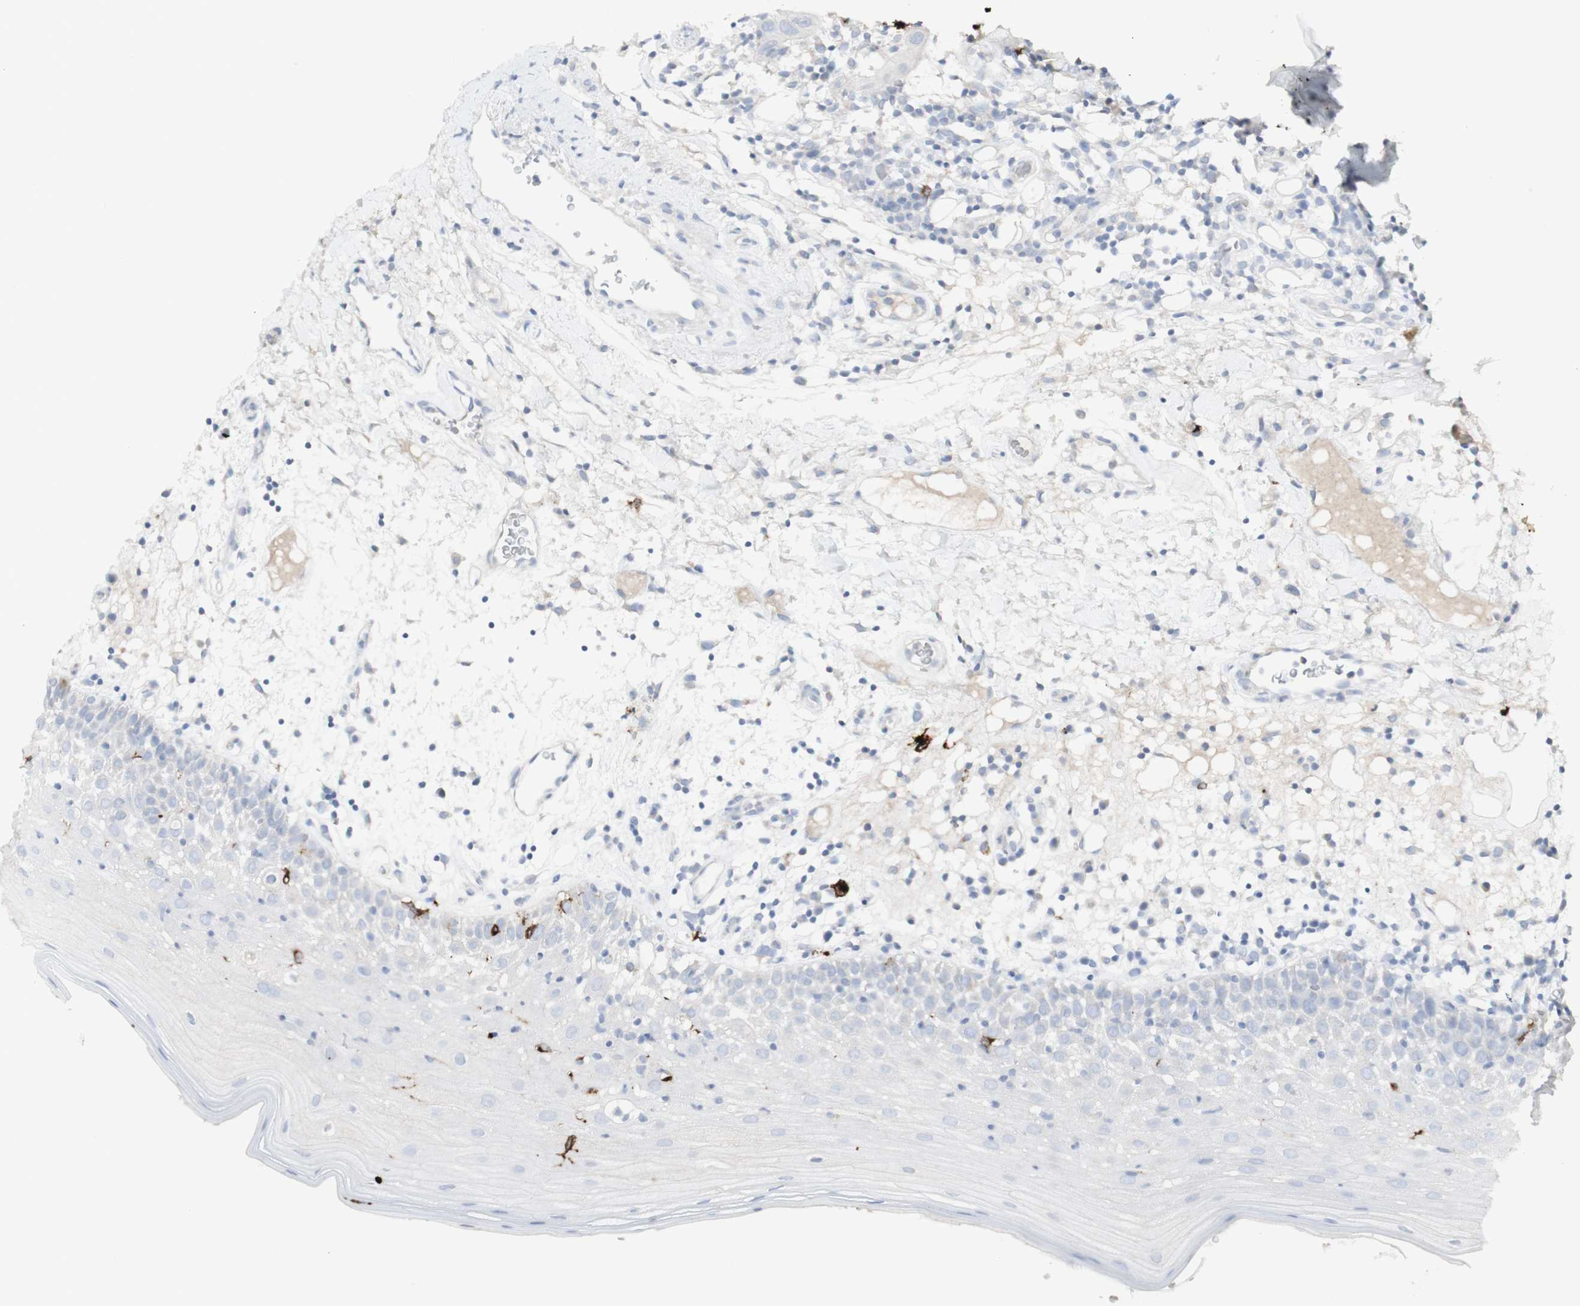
{"staining": {"intensity": "negative", "quantity": "none", "location": "none"}, "tissue": "oral mucosa", "cell_type": "Squamous epithelial cells", "image_type": "normal", "snomed": [{"axis": "morphology", "description": "Normal tissue, NOS"}, {"axis": "morphology", "description": "Squamous cell carcinoma, NOS"}, {"axis": "topography", "description": "Skeletal muscle"}, {"axis": "topography", "description": "Oral tissue"}], "caption": "A high-resolution image shows immunohistochemistry (IHC) staining of unremarkable oral mucosa, which displays no significant positivity in squamous epithelial cells. (IHC, brightfield microscopy, high magnification).", "gene": "CD207", "patient": {"sex": "male", "age": 71}}